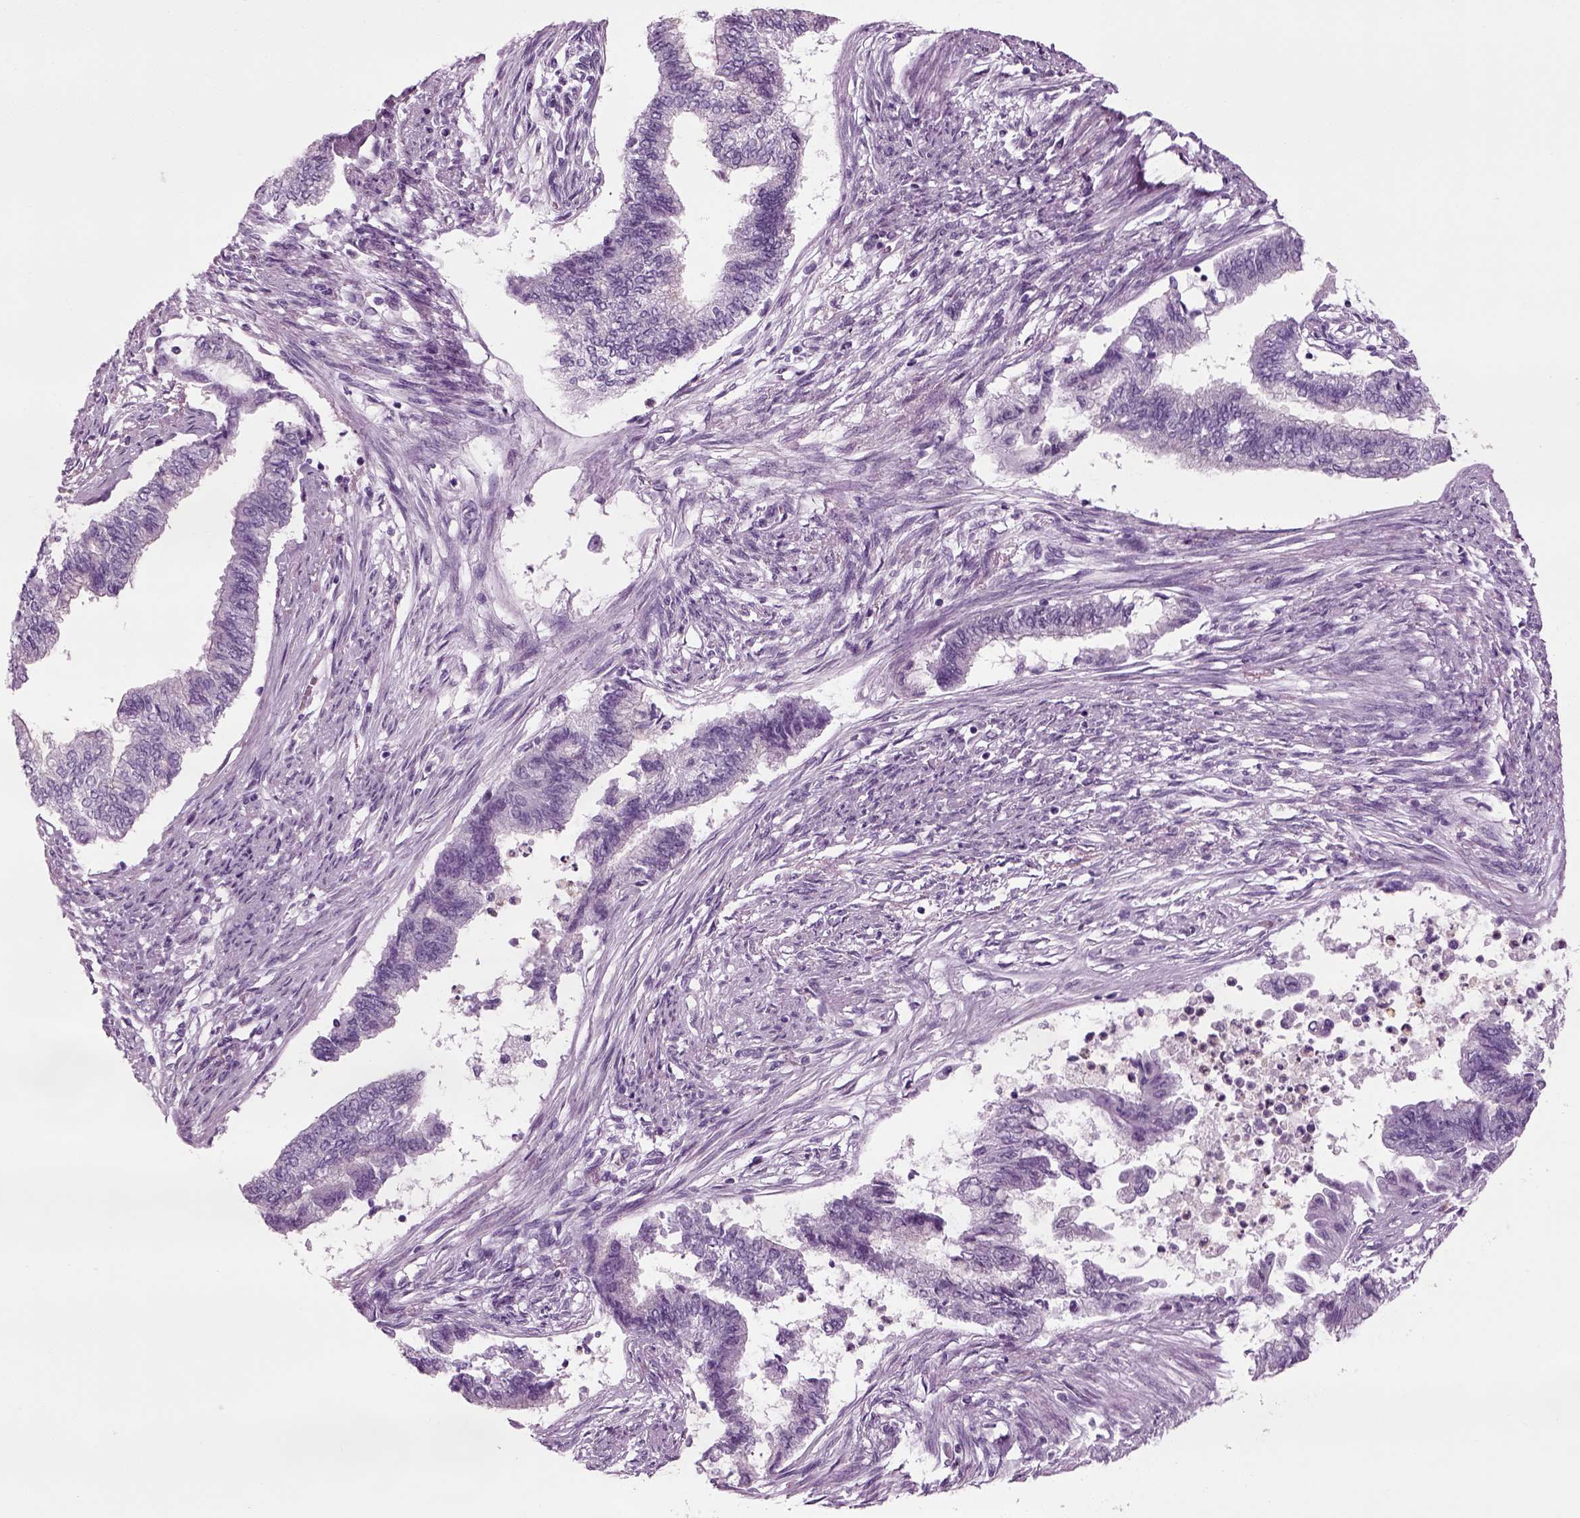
{"staining": {"intensity": "negative", "quantity": "none", "location": "none"}, "tissue": "endometrial cancer", "cell_type": "Tumor cells", "image_type": "cancer", "snomed": [{"axis": "morphology", "description": "Adenocarcinoma, NOS"}, {"axis": "topography", "description": "Endometrium"}], "caption": "This is an immunohistochemistry (IHC) photomicrograph of human adenocarcinoma (endometrial). There is no expression in tumor cells.", "gene": "CRABP1", "patient": {"sex": "female", "age": 65}}